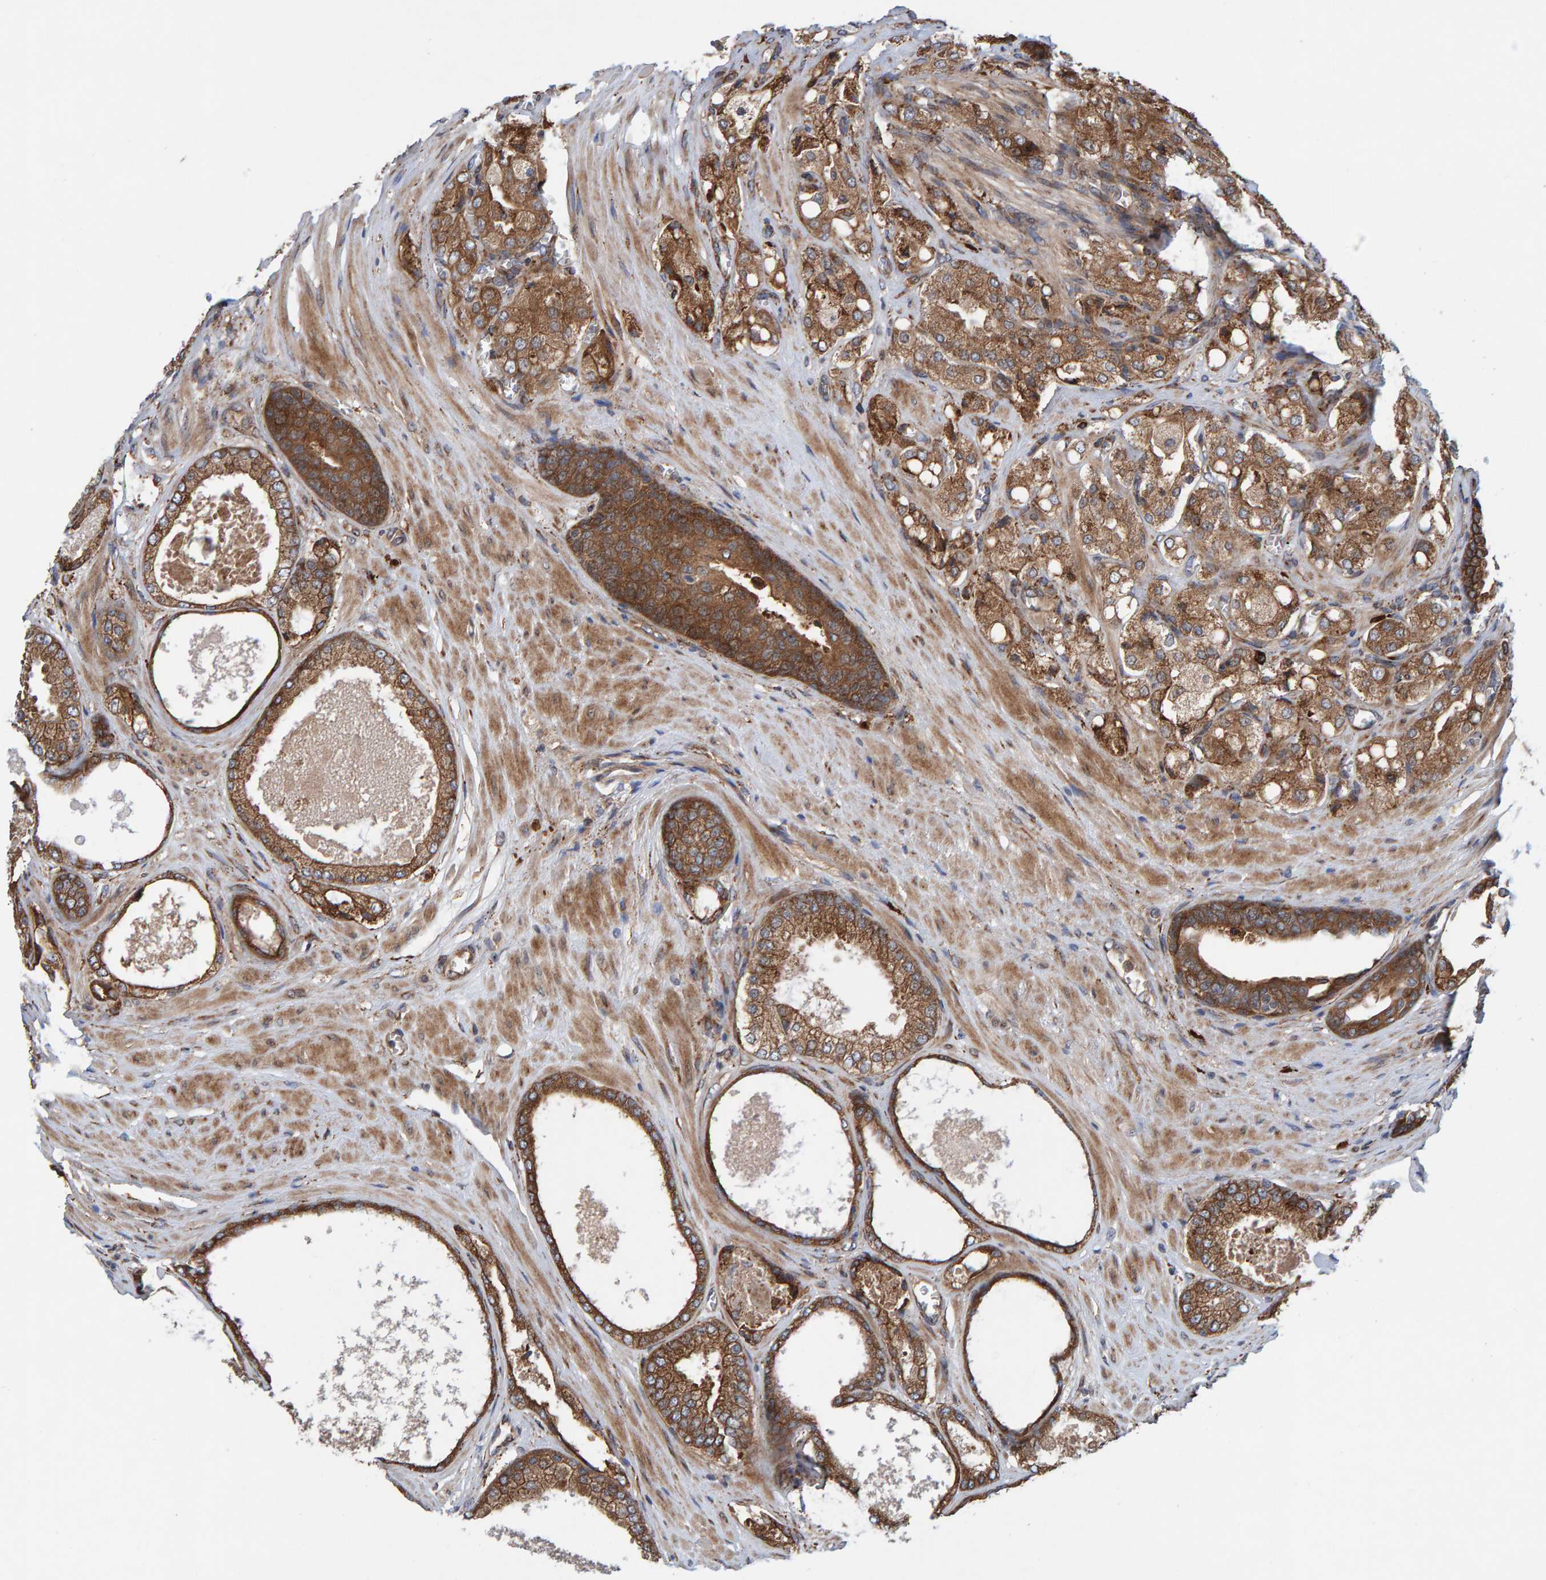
{"staining": {"intensity": "strong", "quantity": ">75%", "location": "cytoplasmic/membranous"}, "tissue": "prostate cancer", "cell_type": "Tumor cells", "image_type": "cancer", "snomed": [{"axis": "morphology", "description": "Adenocarcinoma, High grade"}, {"axis": "topography", "description": "Prostate"}], "caption": "Immunohistochemical staining of prostate high-grade adenocarcinoma reveals high levels of strong cytoplasmic/membranous expression in approximately >75% of tumor cells. The protein of interest is shown in brown color, while the nuclei are stained blue.", "gene": "KIAA0753", "patient": {"sex": "male", "age": 65}}